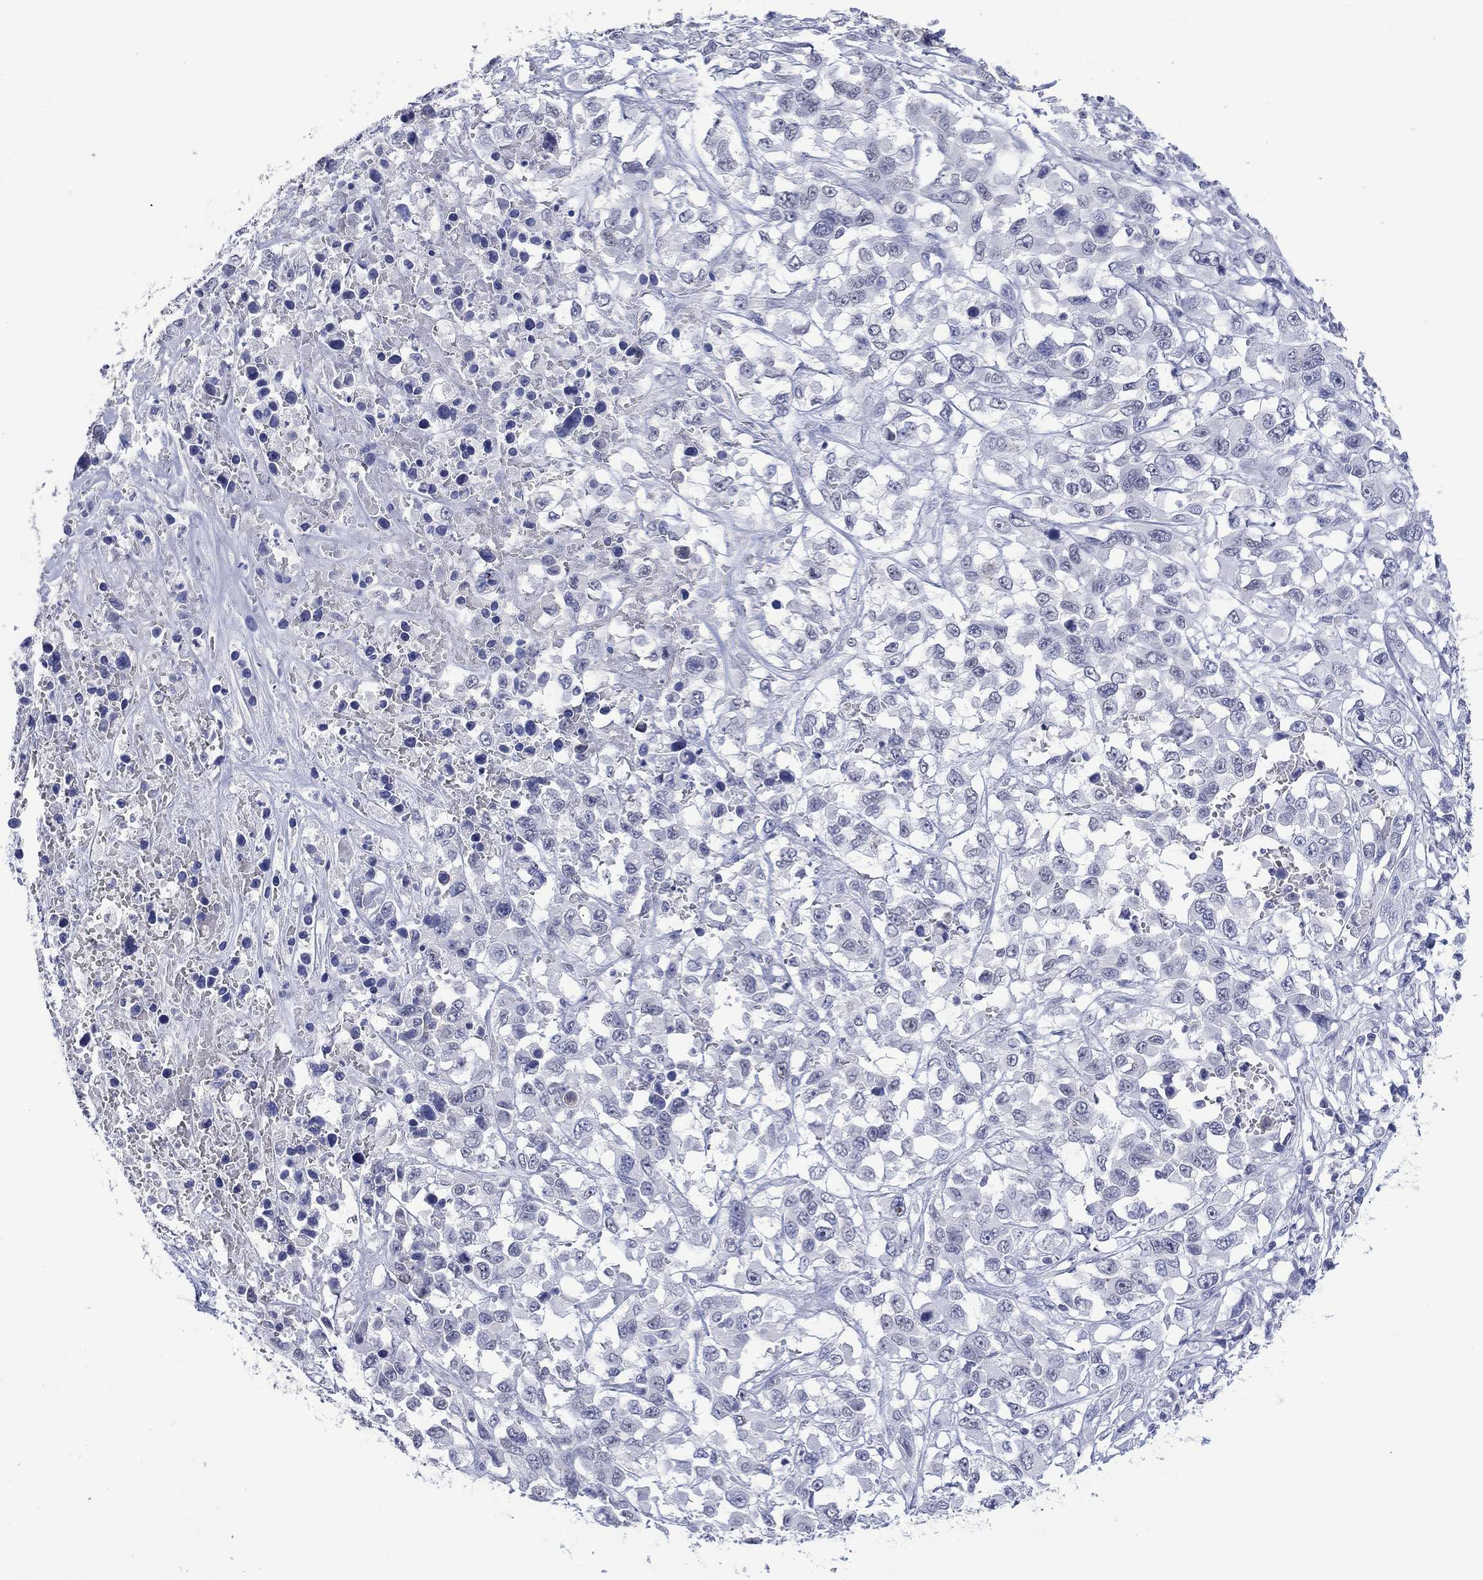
{"staining": {"intensity": "negative", "quantity": "none", "location": "none"}, "tissue": "liver cancer", "cell_type": "Tumor cells", "image_type": "cancer", "snomed": [{"axis": "morphology", "description": "Adenocarcinoma, NOS"}, {"axis": "morphology", "description": "Cholangiocarcinoma"}, {"axis": "topography", "description": "Liver"}], "caption": "DAB immunohistochemical staining of adenocarcinoma (liver) shows no significant staining in tumor cells. (Brightfield microscopy of DAB (3,3'-diaminobenzidine) IHC at high magnification).", "gene": "UTF1", "patient": {"sex": "male", "age": 64}}